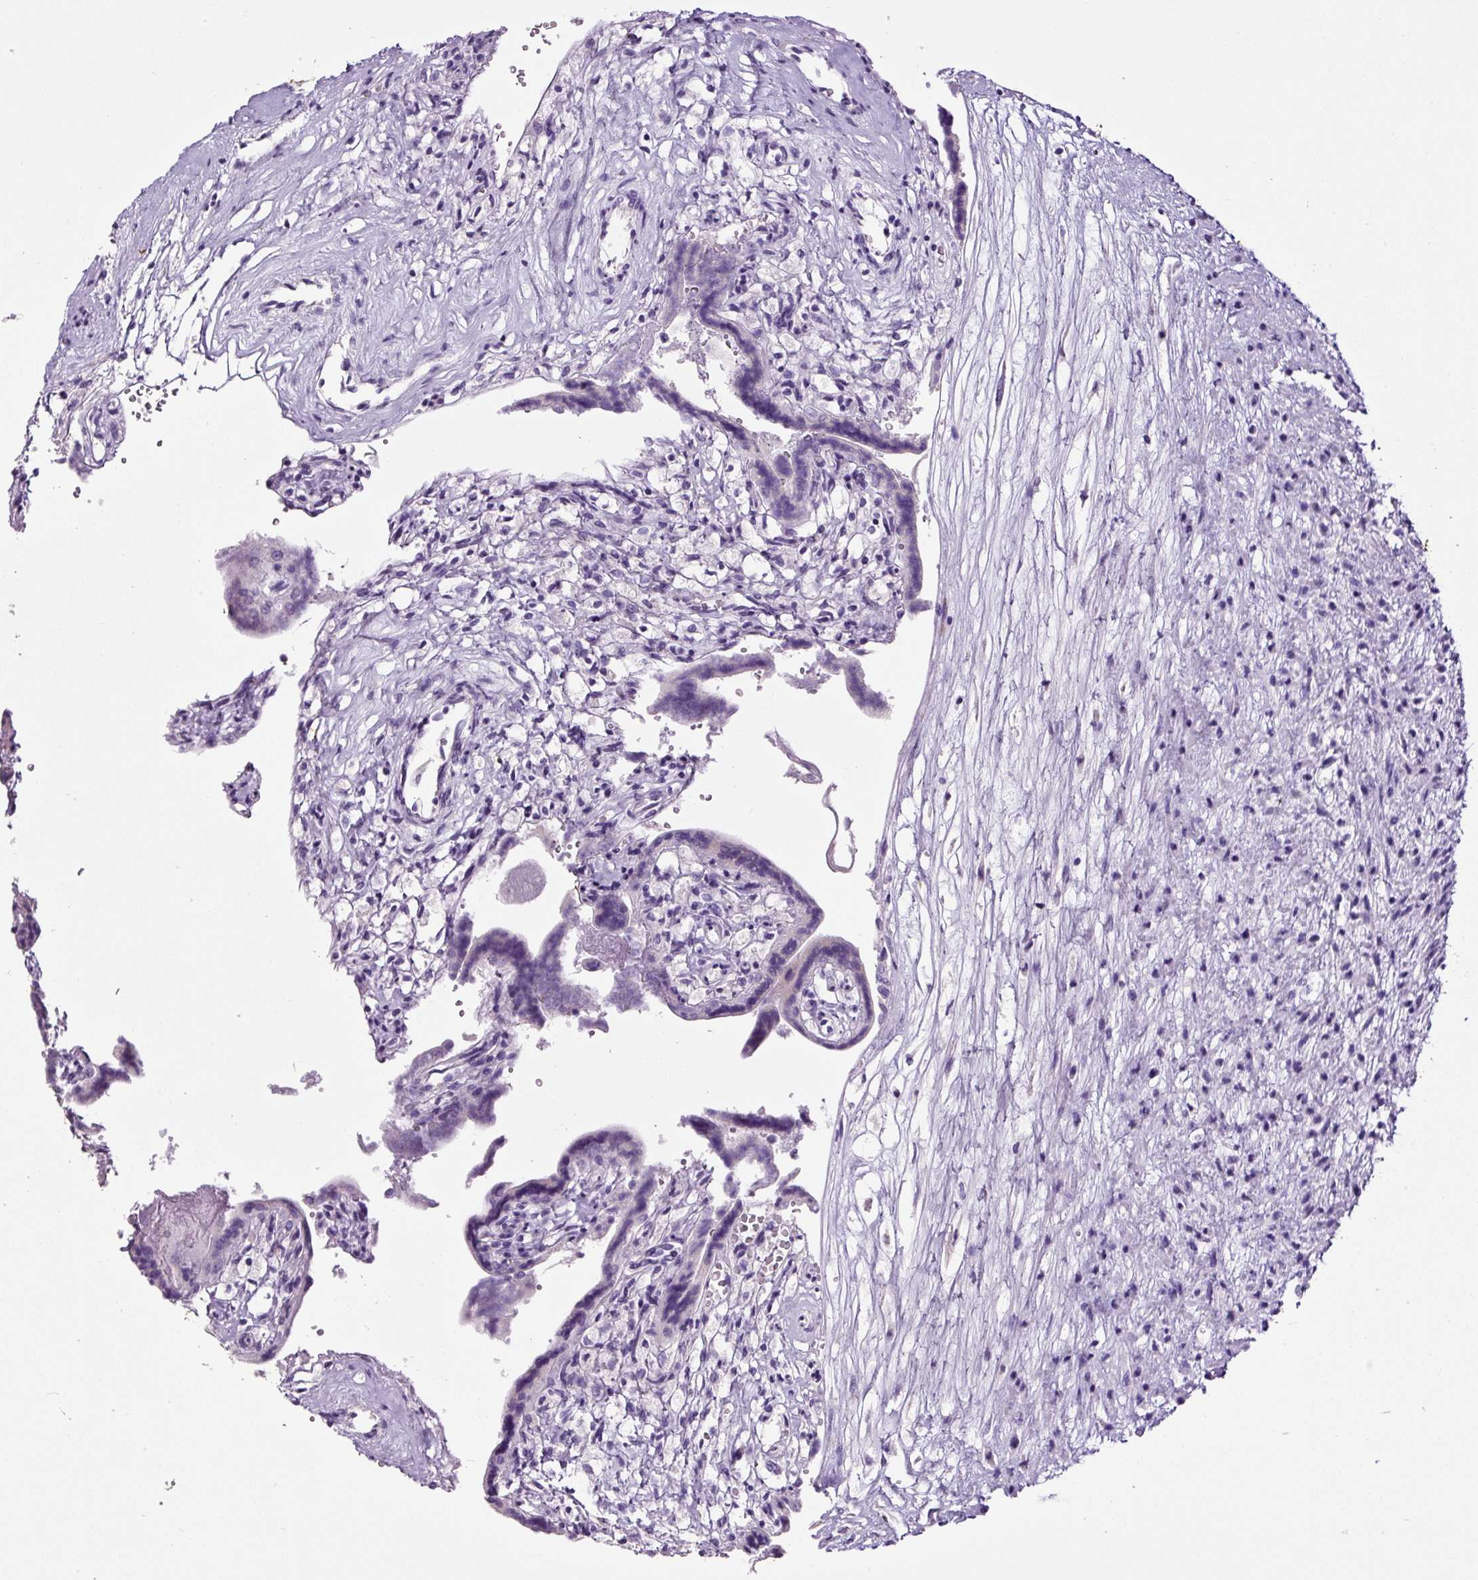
{"staining": {"intensity": "negative", "quantity": "none", "location": "none"}, "tissue": "placenta", "cell_type": "Trophoblastic cells", "image_type": "normal", "snomed": [{"axis": "morphology", "description": "Normal tissue, NOS"}, {"axis": "topography", "description": "Placenta"}], "caption": "Micrograph shows no protein positivity in trophoblastic cells of benign placenta.", "gene": "SP8", "patient": {"sex": "female", "age": 37}}